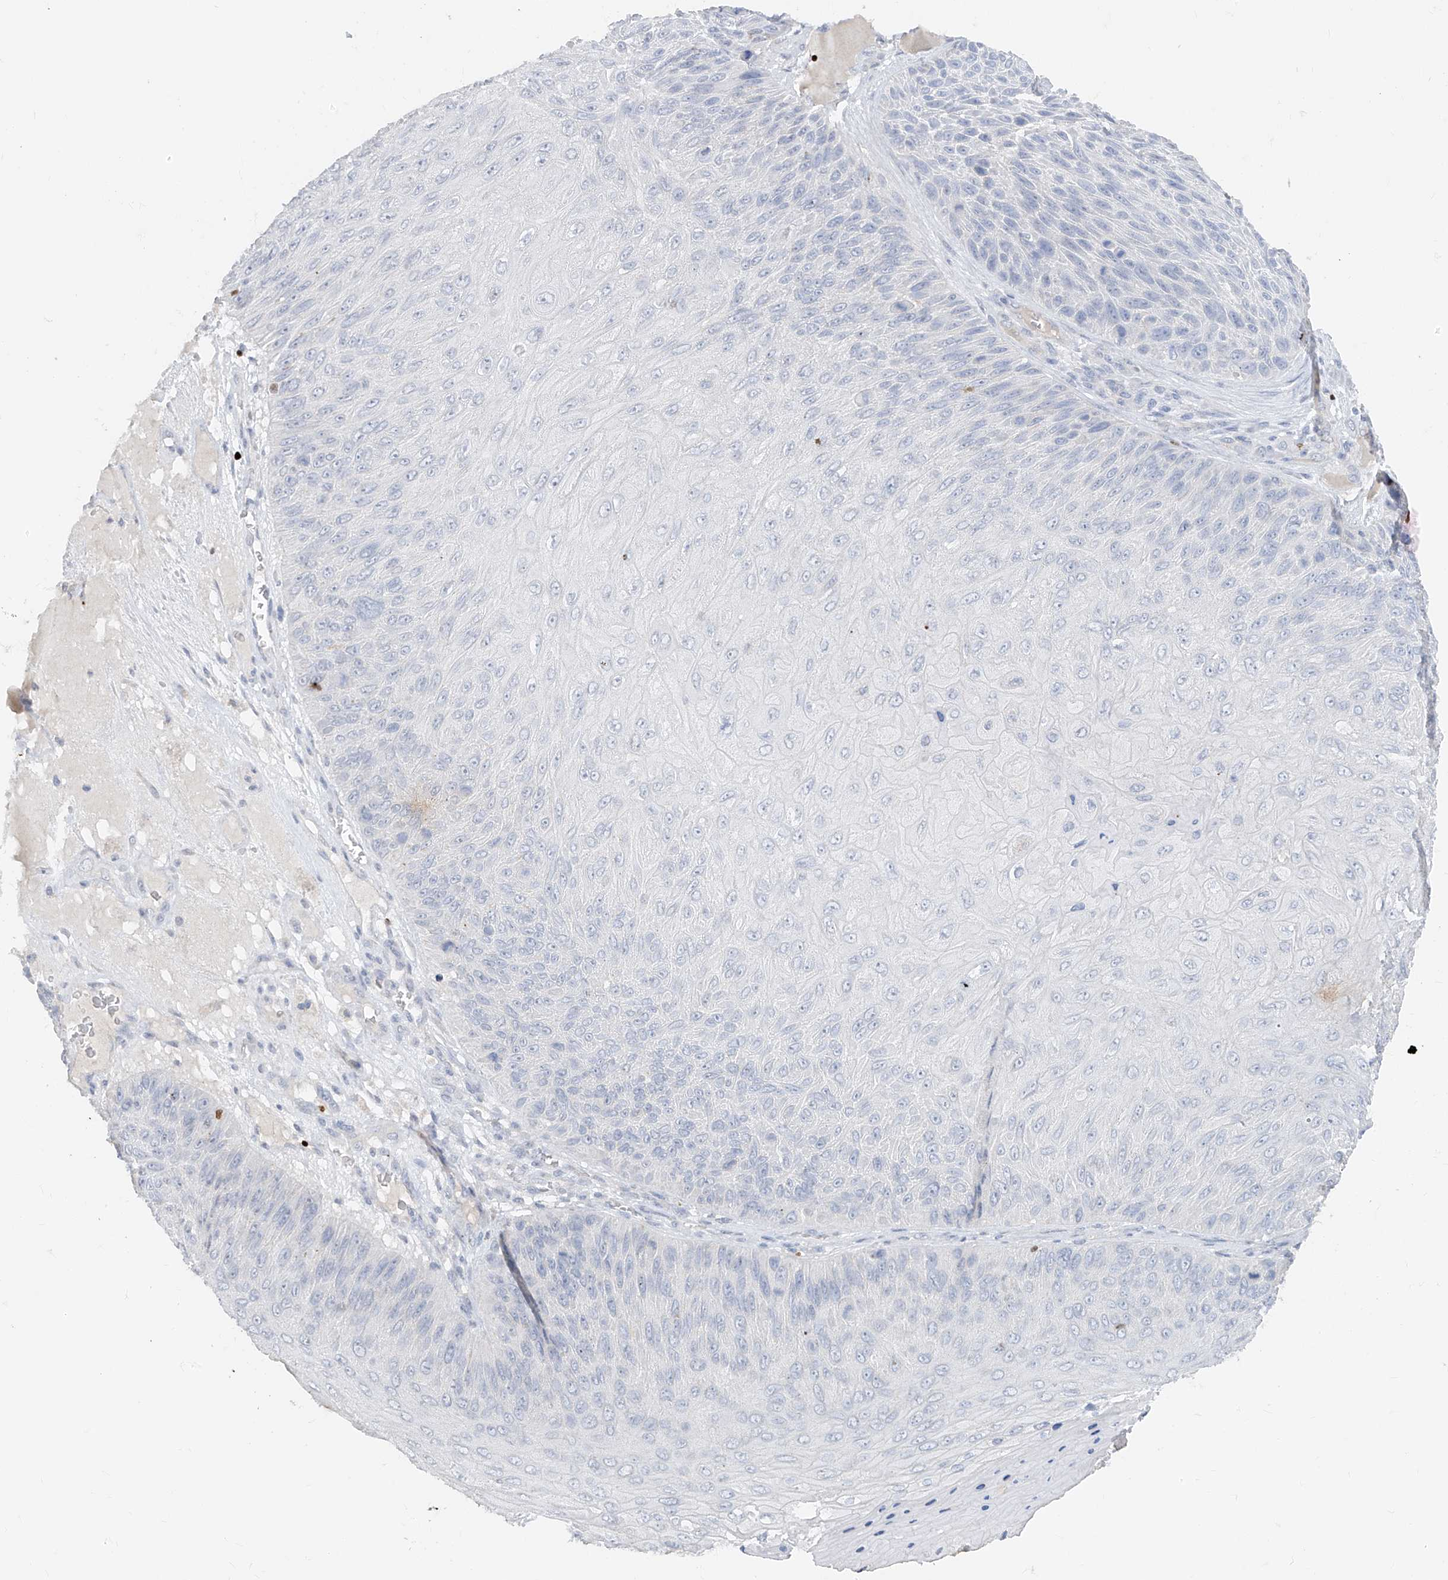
{"staining": {"intensity": "negative", "quantity": "none", "location": "none"}, "tissue": "skin cancer", "cell_type": "Tumor cells", "image_type": "cancer", "snomed": [{"axis": "morphology", "description": "Squamous cell carcinoma, NOS"}, {"axis": "topography", "description": "Skin"}], "caption": "Squamous cell carcinoma (skin) was stained to show a protein in brown. There is no significant positivity in tumor cells.", "gene": "TBX21", "patient": {"sex": "female", "age": 88}}